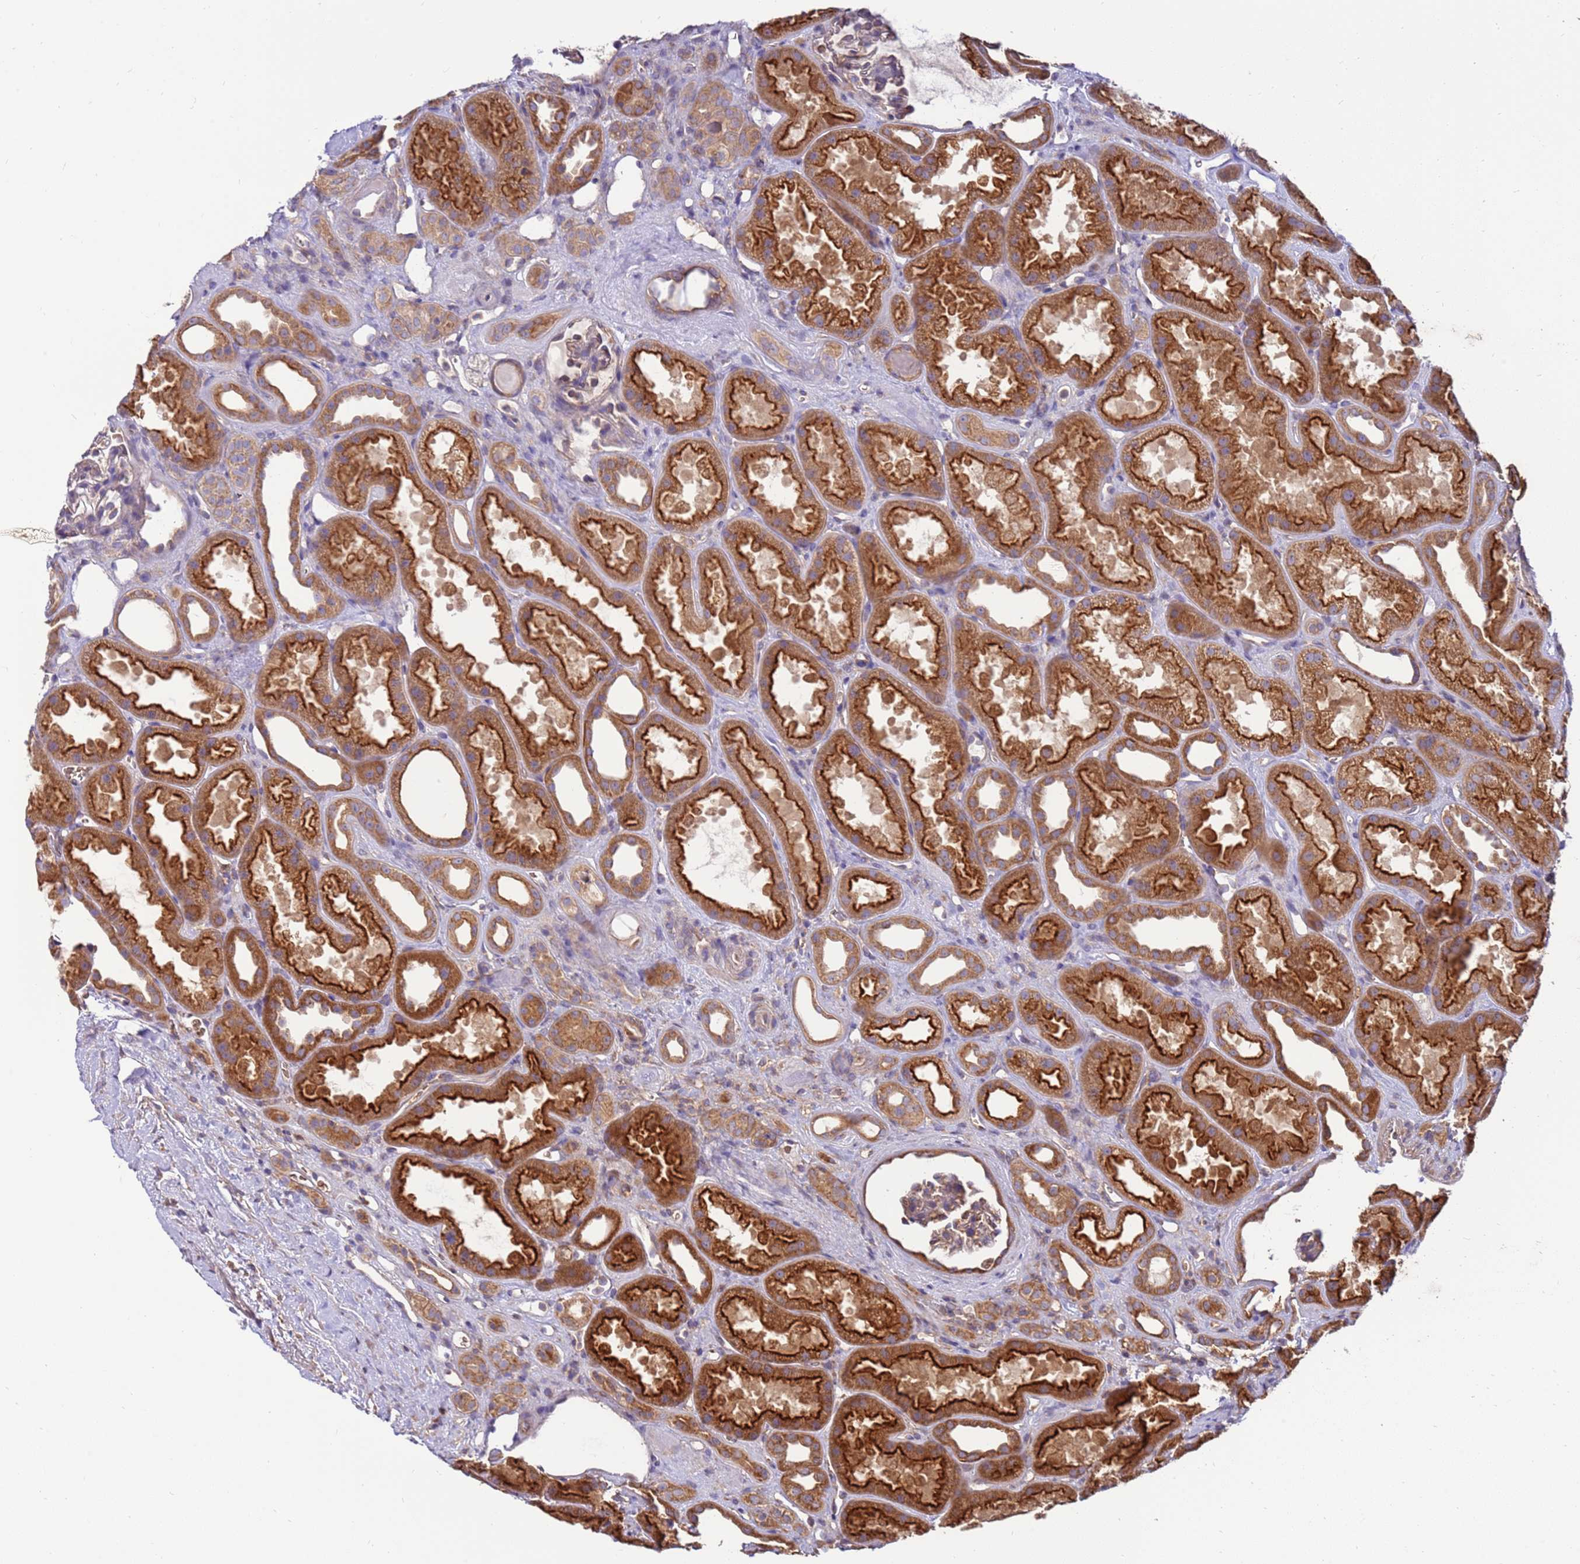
{"staining": {"intensity": "weak", "quantity": "25%-75%", "location": "cytoplasmic/membranous"}, "tissue": "kidney", "cell_type": "Cells in glomeruli", "image_type": "normal", "snomed": [{"axis": "morphology", "description": "Normal tissue, NOS"}, {"axis": "topography", "description": "Kidney"}], "caption": "Protein staining of unremarkable kidney reveals weak cytoplasmic/membranous staining in about 25%-75% of cells in glomeruli.", "gene": "SLC44A5", "patient": {"sex": "male", "age": 61}}